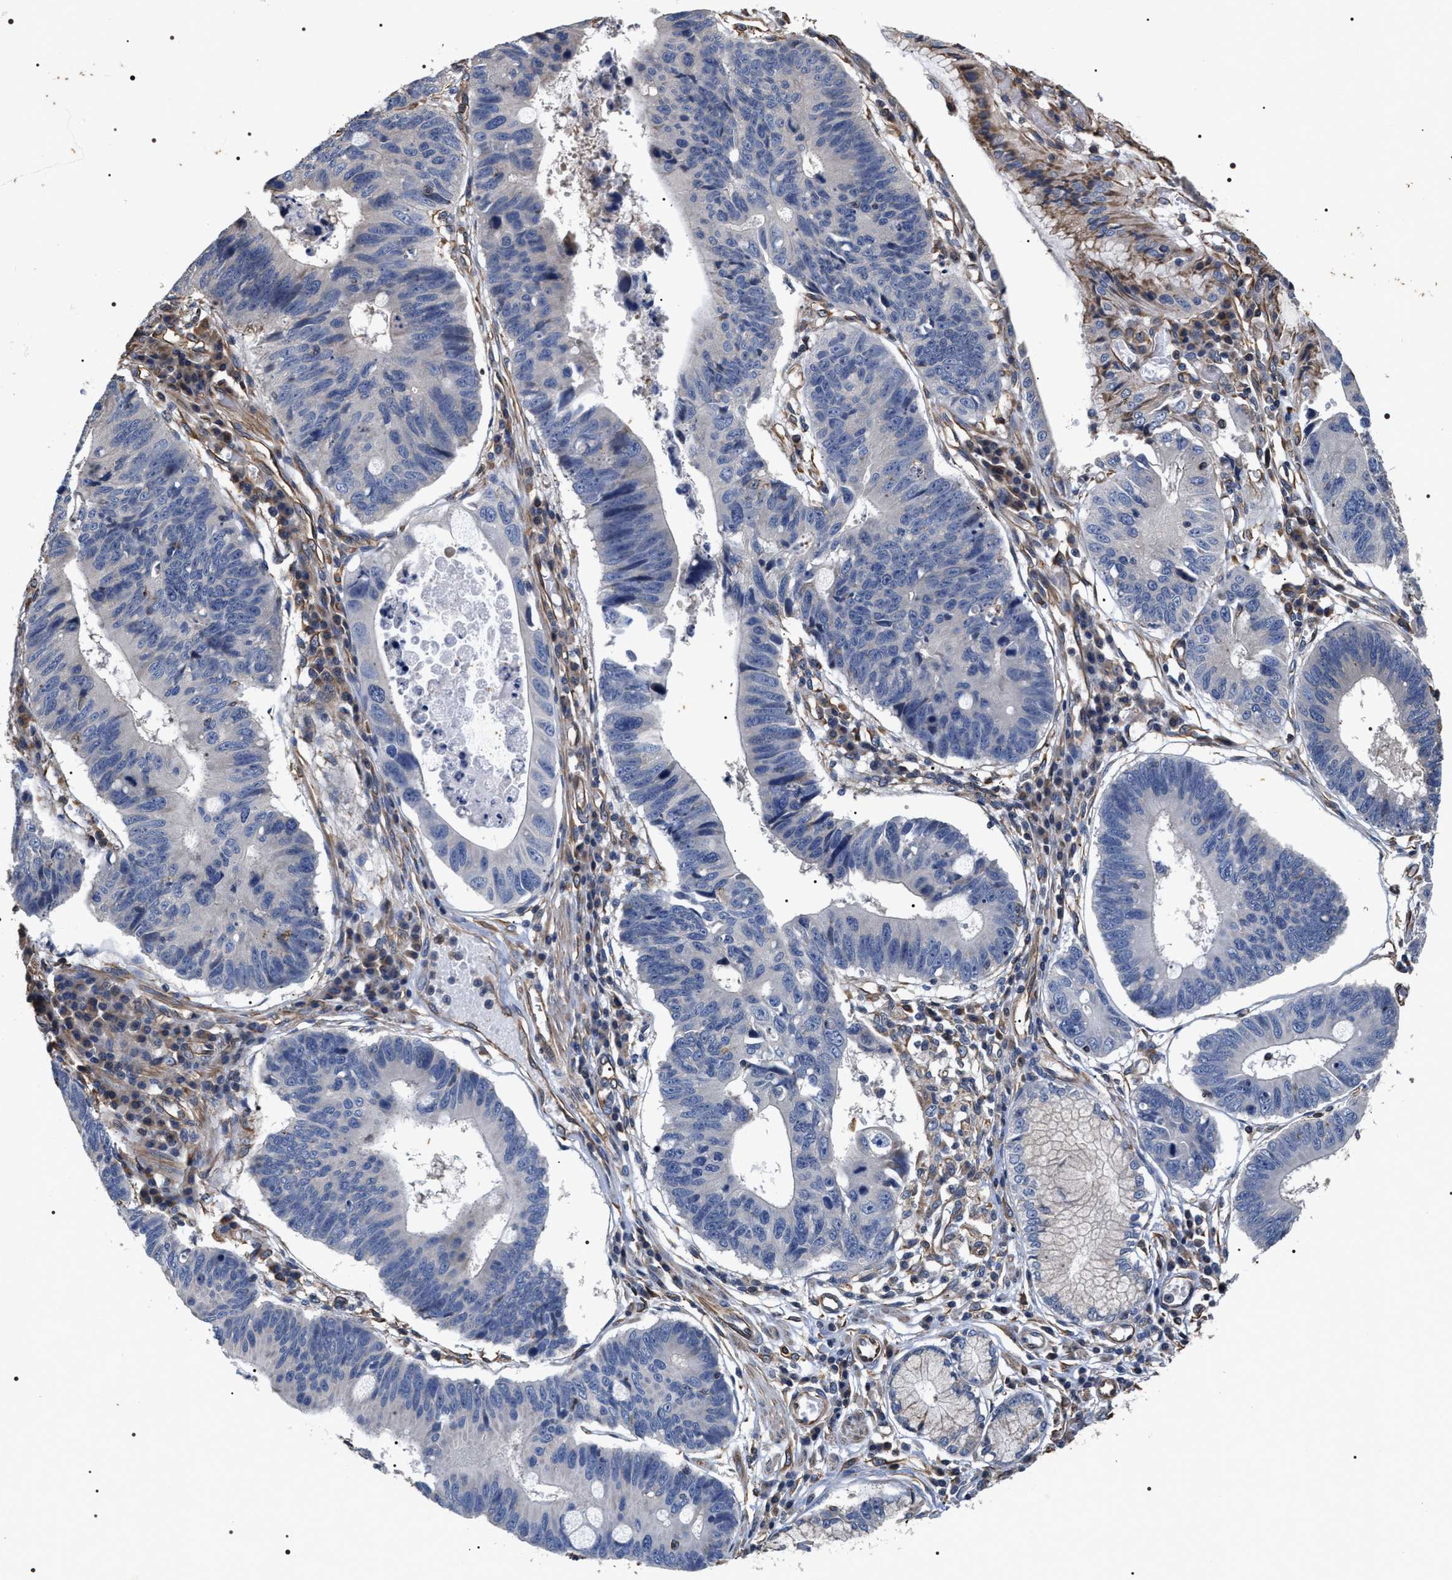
{"staining": {"intensity": "negative", "quantity": "none", "location": "none"}, "tissue": "stomach cancer", "cell_type": "Tumor cells", "image_type": "cancer", "snomed": [{"axis": "morphology", "description": "Adenocarcinoma, NOS"}, {"axis": "topography", "description": "Stomach"}], "caption": "Human stomach adenocarcinoma stained for a protein using immunohistochemistry (IHC) reveals no positivity in tumor cells.", "gene": "TSPAN33", "patient": {"sex": "male", "age": 59}}